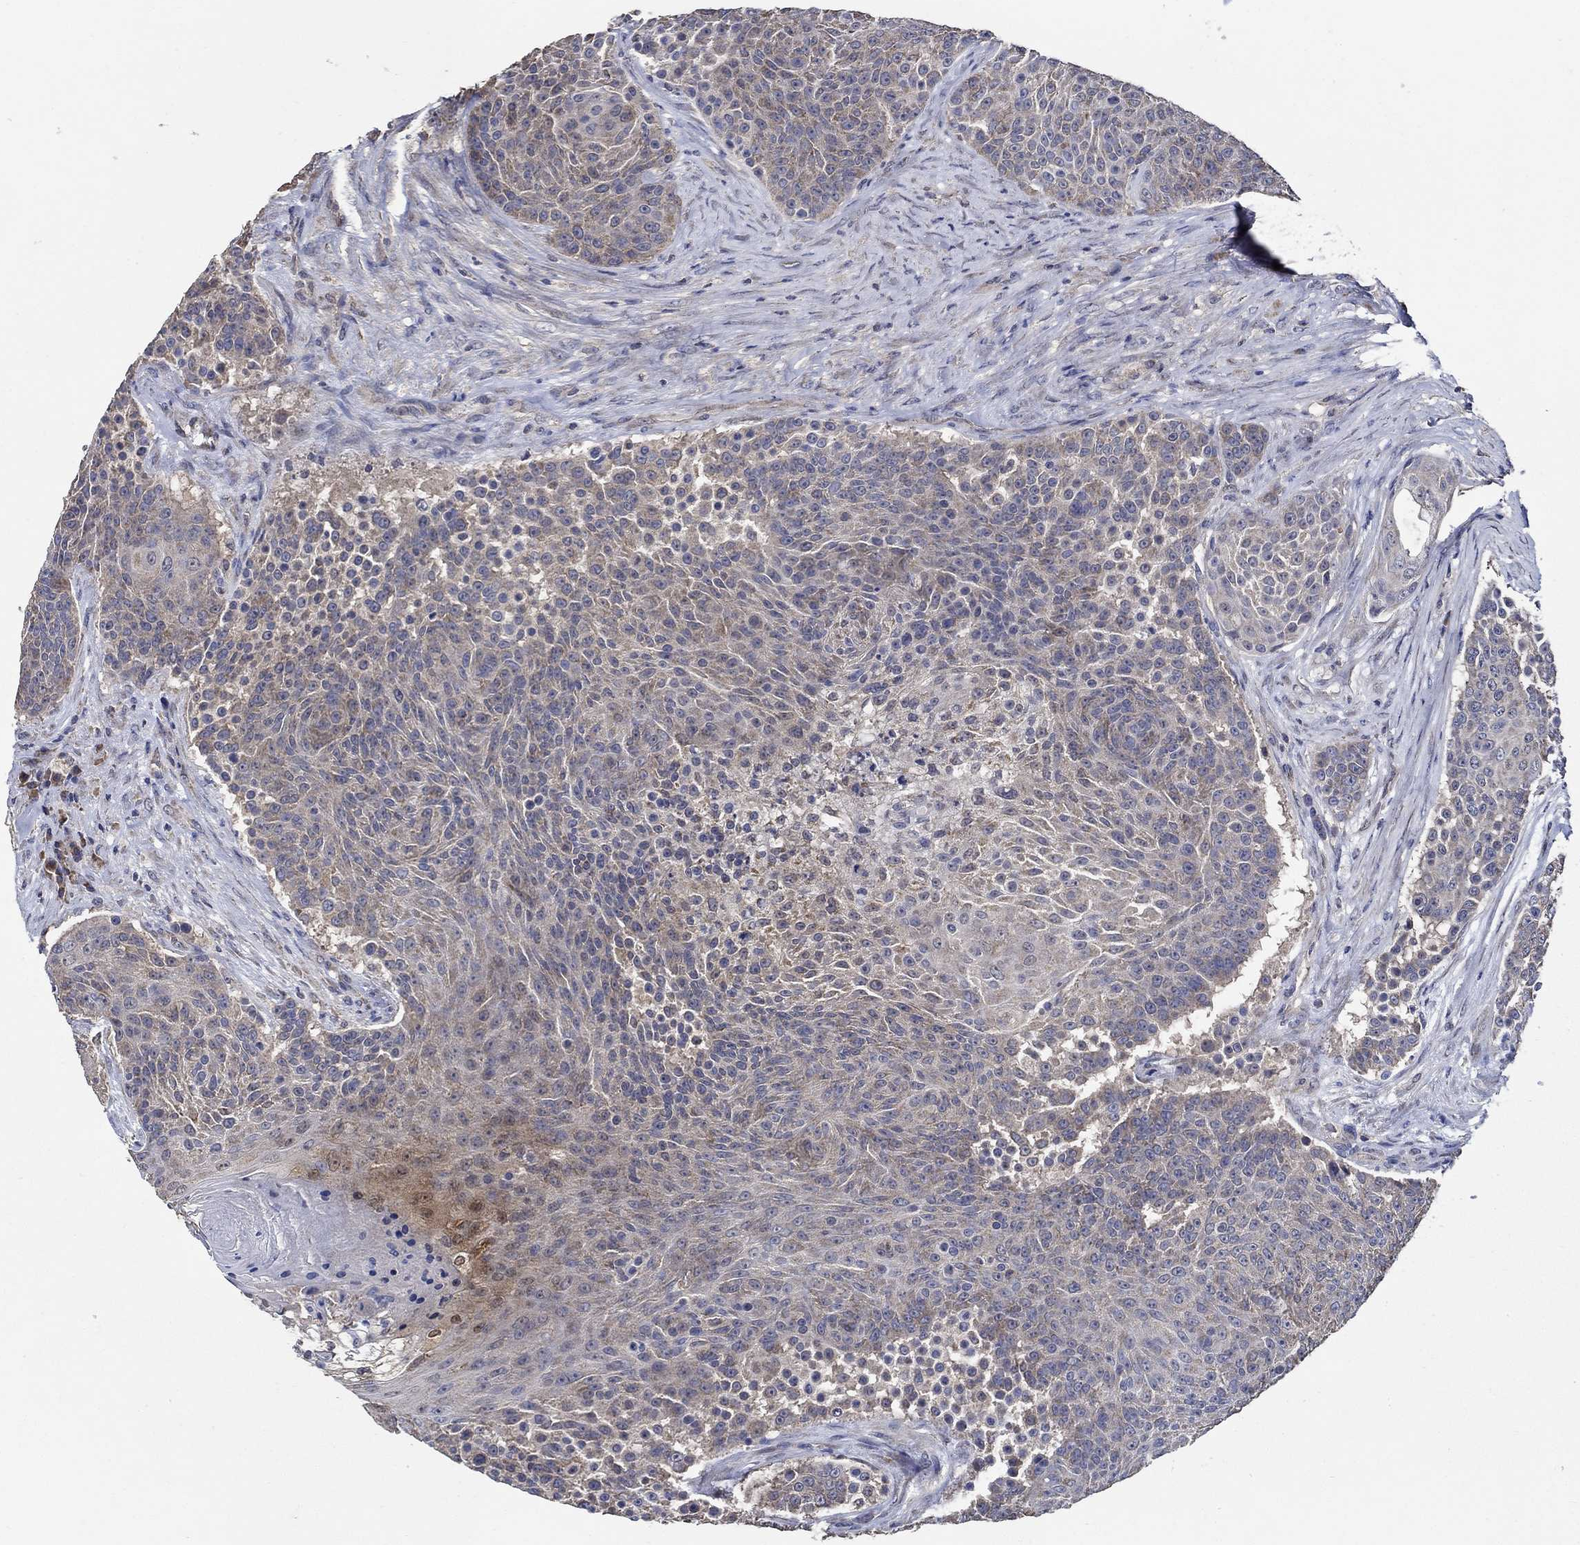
{"staining": {"intensity": "weak", "quantity": "25%-75%", "location": "cytoplasmic/membranous"}, "tissue": "urothelial cancer", "cell_type": "Tumor cells", "image_type": "cancer", "snomed": [{"axis": "morphology", "description": "Urothelial carcinoma, High grade"}, {"axis": "topography", "description": "Urinary bladder"}], "caption": "The photomicrograph shows immunohistochemical staining of urothelial cancer. There is weak cytoplasmic/membranous staining is seen in approximately 25%-75% of tumor cells.", "gene": "WDR53", "patient": {"sex": "female", "age": 63}}